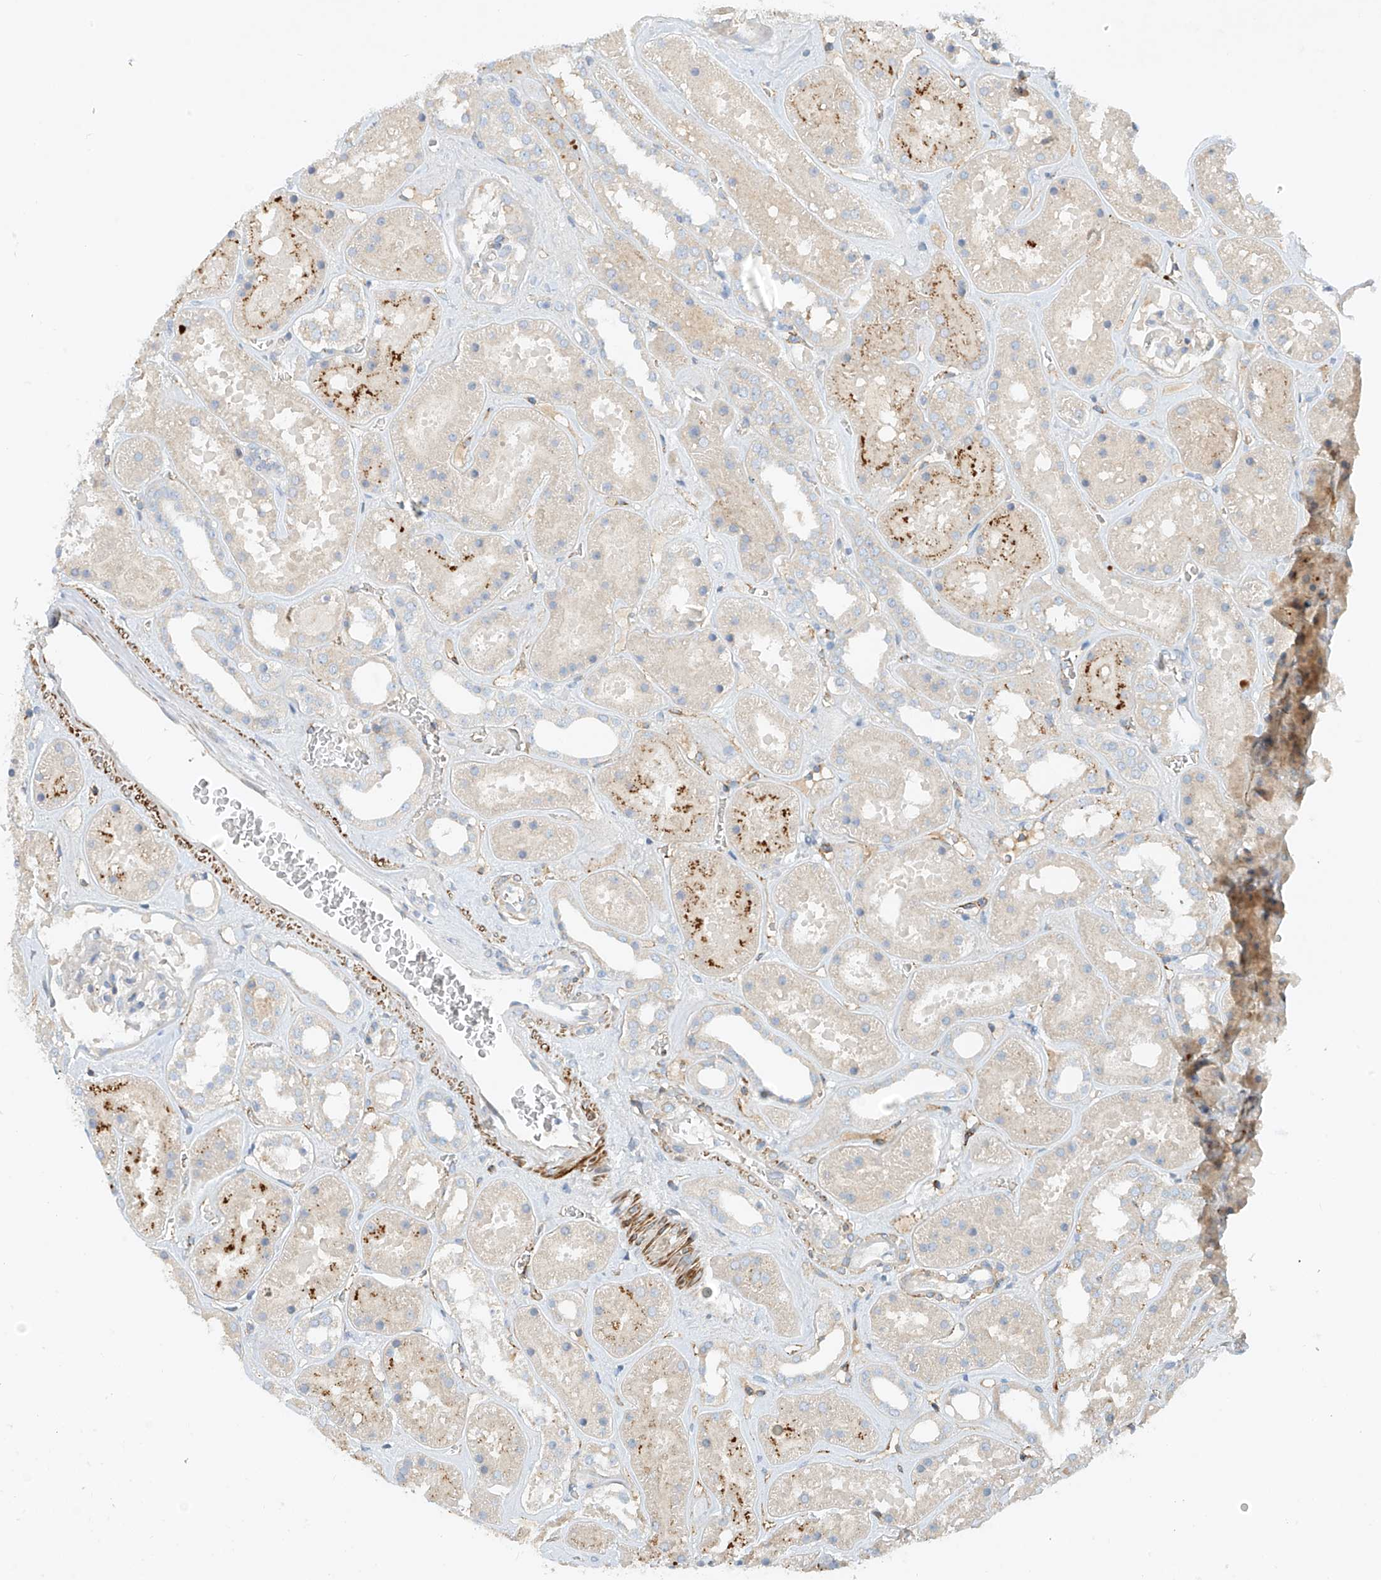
{"staining": {"intensity": "negative", "quantity": "none", "location": "none"}, "tissue": "kidney", "cell_type": "Cells in glomeruli", "image_type": "normal", "snomed": [{"axis": "morphology", "description": "Normal tissue, NOS"}, {"axis": "topography", "description": "Kidney"}], "caption": "Immunohistochemistry (IHC) of benign human kidney demonstrates no expression in cells in glomeruli.", "gene": "ENSG00000266202", "patient": {"sex": "female", "age": 41}}